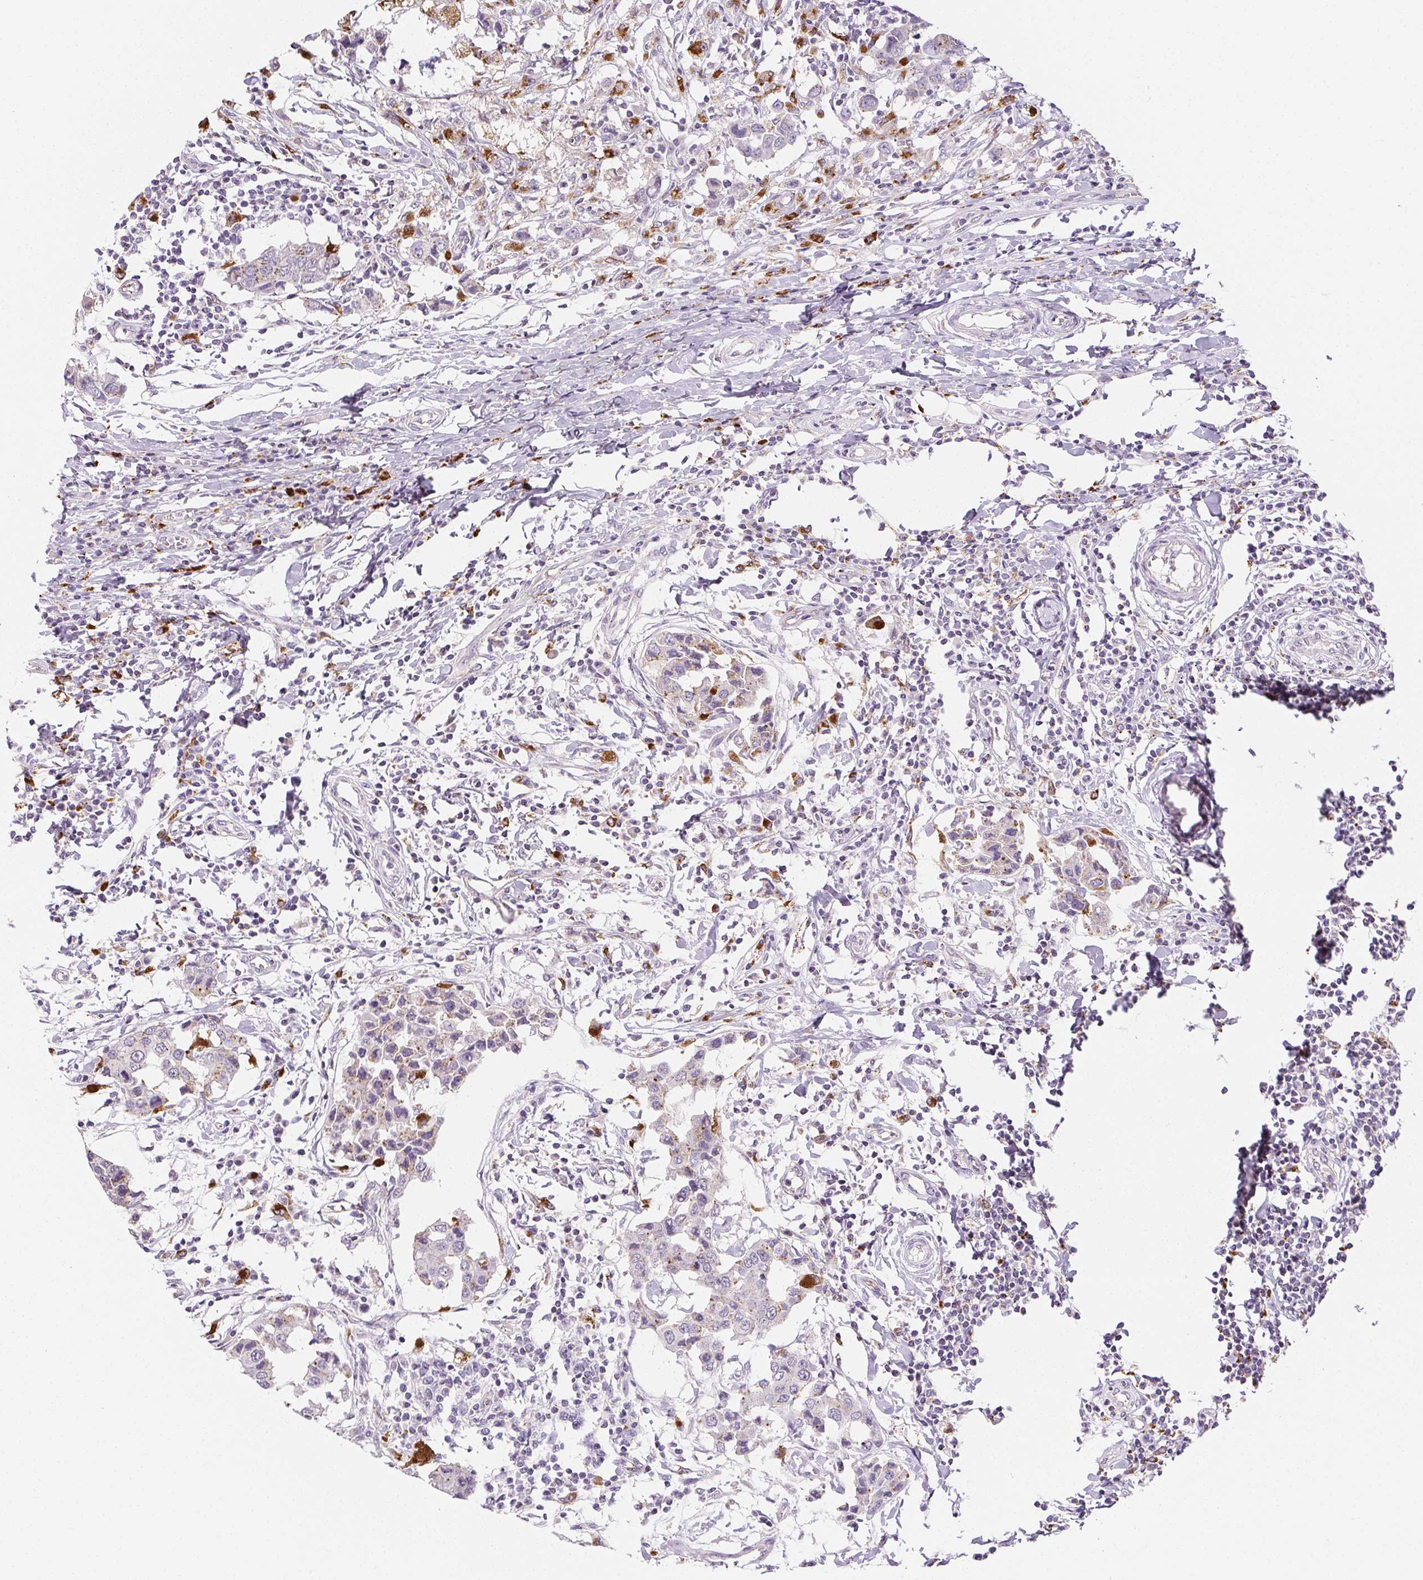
{"staining": {"intensity": "negative", "quantity": "none", "location": "none"}, "tissue": "breast cancer", "cell_type": "Tumor cells", "image_type": "cancer", "snomed": [{"axis": "morphology", "description": "Duct carcinoma"}, {"axis": "topography", "description": "Breast"}], "caption": "Immunohistochemistry (IHC) of breast cancer (invasive ductal carcinoma) reveals no positivity in tumor cells.", "gene": "LIPA", "patient": {"sex": "female", "age": 27}}